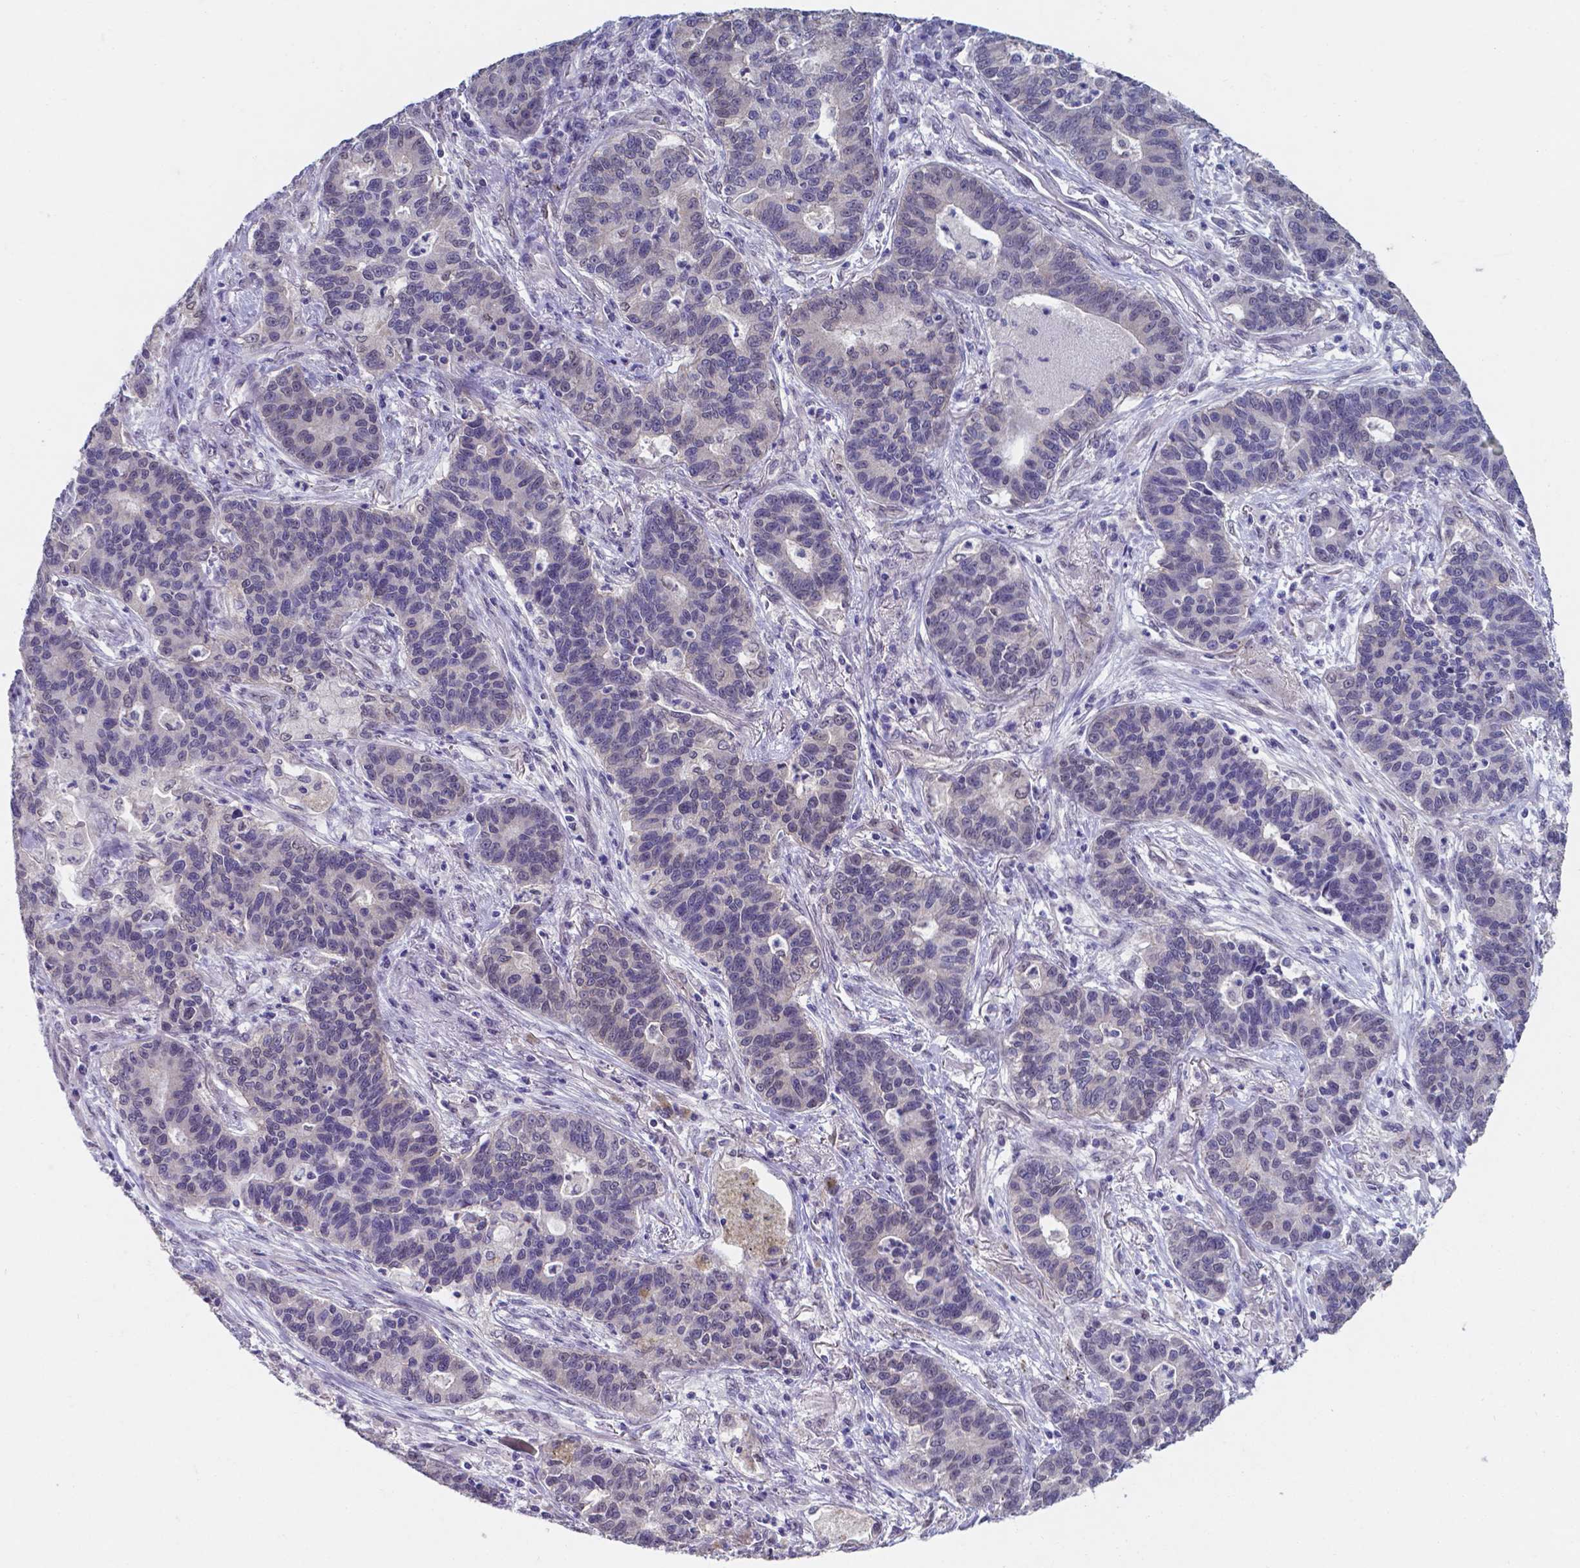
{"staining": {"intensity": "negative", "quantity": "none", "location": "none"}, "tissue": "lung cancer", "cell_type": "Tumor cells", "image_type": "cancer", "snomed": [{"axis": "morphology", "description": "Adenocarcinoma, NOS"}, {"axis": "topography", "description": "Lung"}], "caption": "Lung cancer (adenocarcinoma) was stained to show a protein in brown. There is no significant expression in tumor cells. The staining was performed using DAB to visualize the protein expression in brown, while the nuclei were stained in blue with hematoxylin (Magnification: 20x).", "gene": "UBE2E2", "patient": {"sex": "female", "age": 57}}